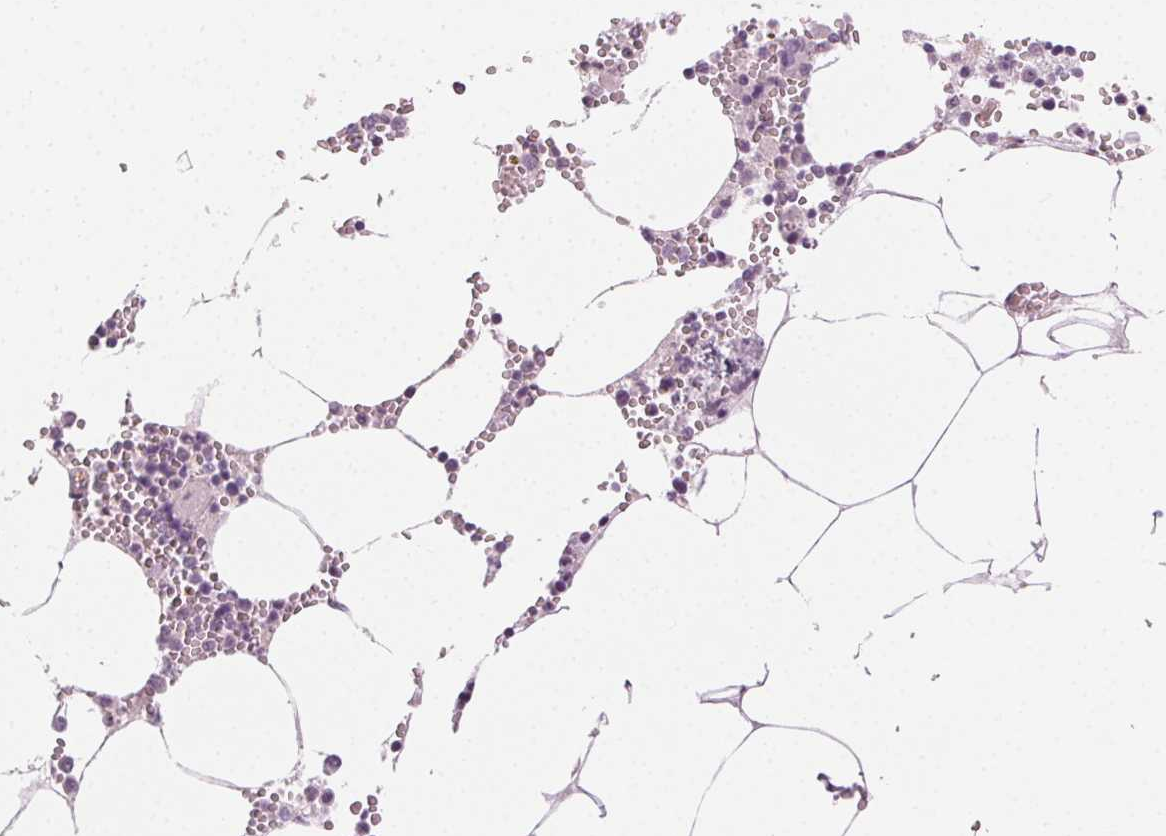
{"staining": {"intensity": "negative", "quantity": "none", "location": "none"}, "tissue": "bone marrow", "cell_type": "Hematopoietic cells", "image_type": "normal", "snomed": [{"axis": "morphology", "description": "Normal tissue, NOS"}, {"axis": "topography", "description": "Bone marrow"}], "caption": "High power microscopy photomicrograph of an immunohistochemistry histopathology image of normal bone marrow, revealing no significant positivity in hematopoietic cells. (IHC, brightfield microscopy, high magnification).", "gene": "AIF1L", "patient": {"sex": "male", "age": 54}}